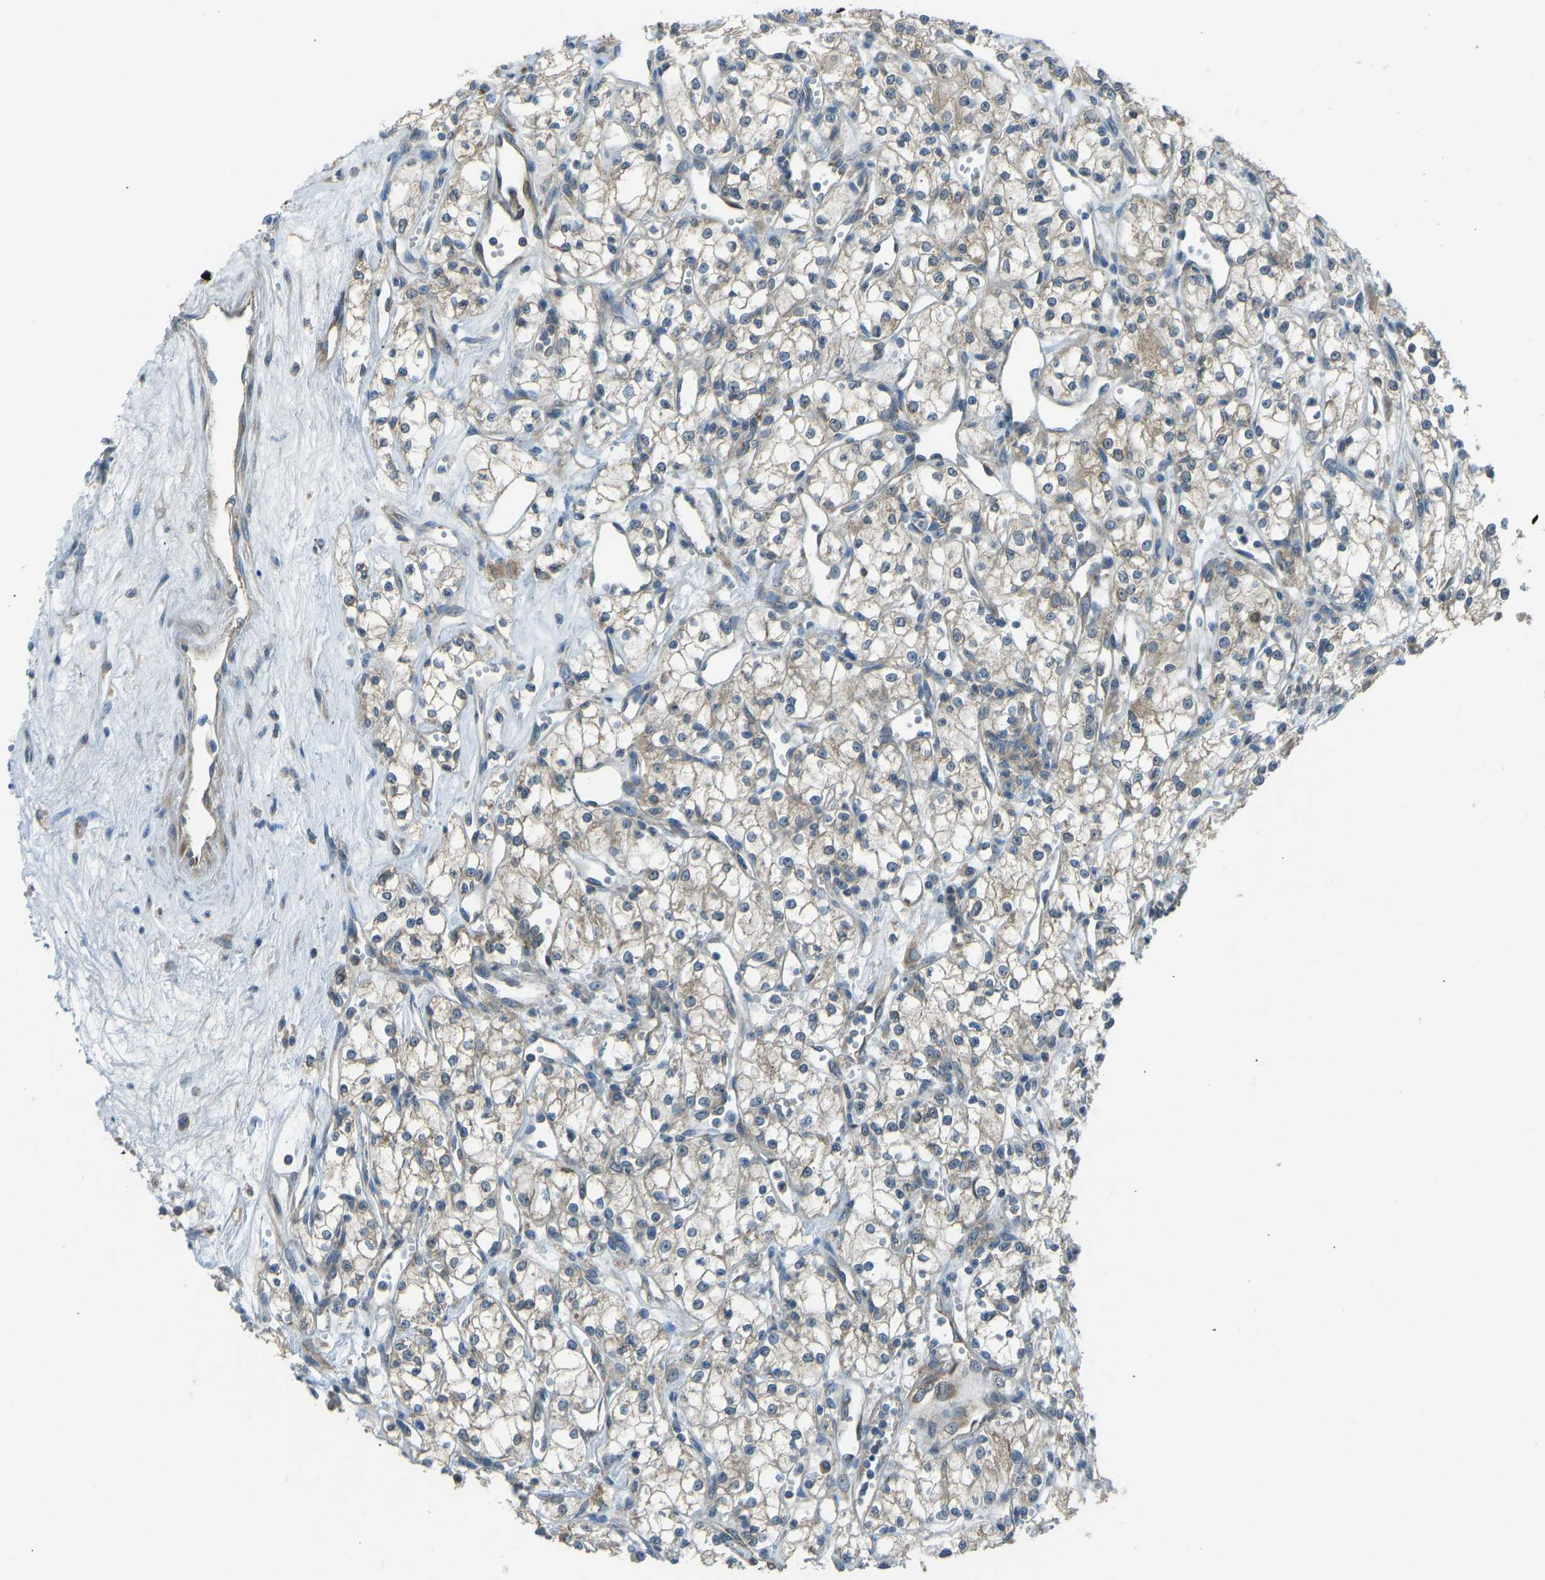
{"staining": {"intensity": "weak", "quantity": ">75%", "location": "cytoplasmic/membranous"}, "tissue": "renal cancer", "cell_type": "Tumor cells", "image_type": "cancer", "snomed": [{"axis": "morphology", "description": "Adenocarcinoma, NOS"}, {"axis": "topography", "description": "Kidney"}], "caption": "A brown stain highlights weak cytoplasmic/membranous expression of a protein in renal adenocarcinoma tumor cells.", "gene": "STAU2", "patient": {"sex": "male", "age": 59}}